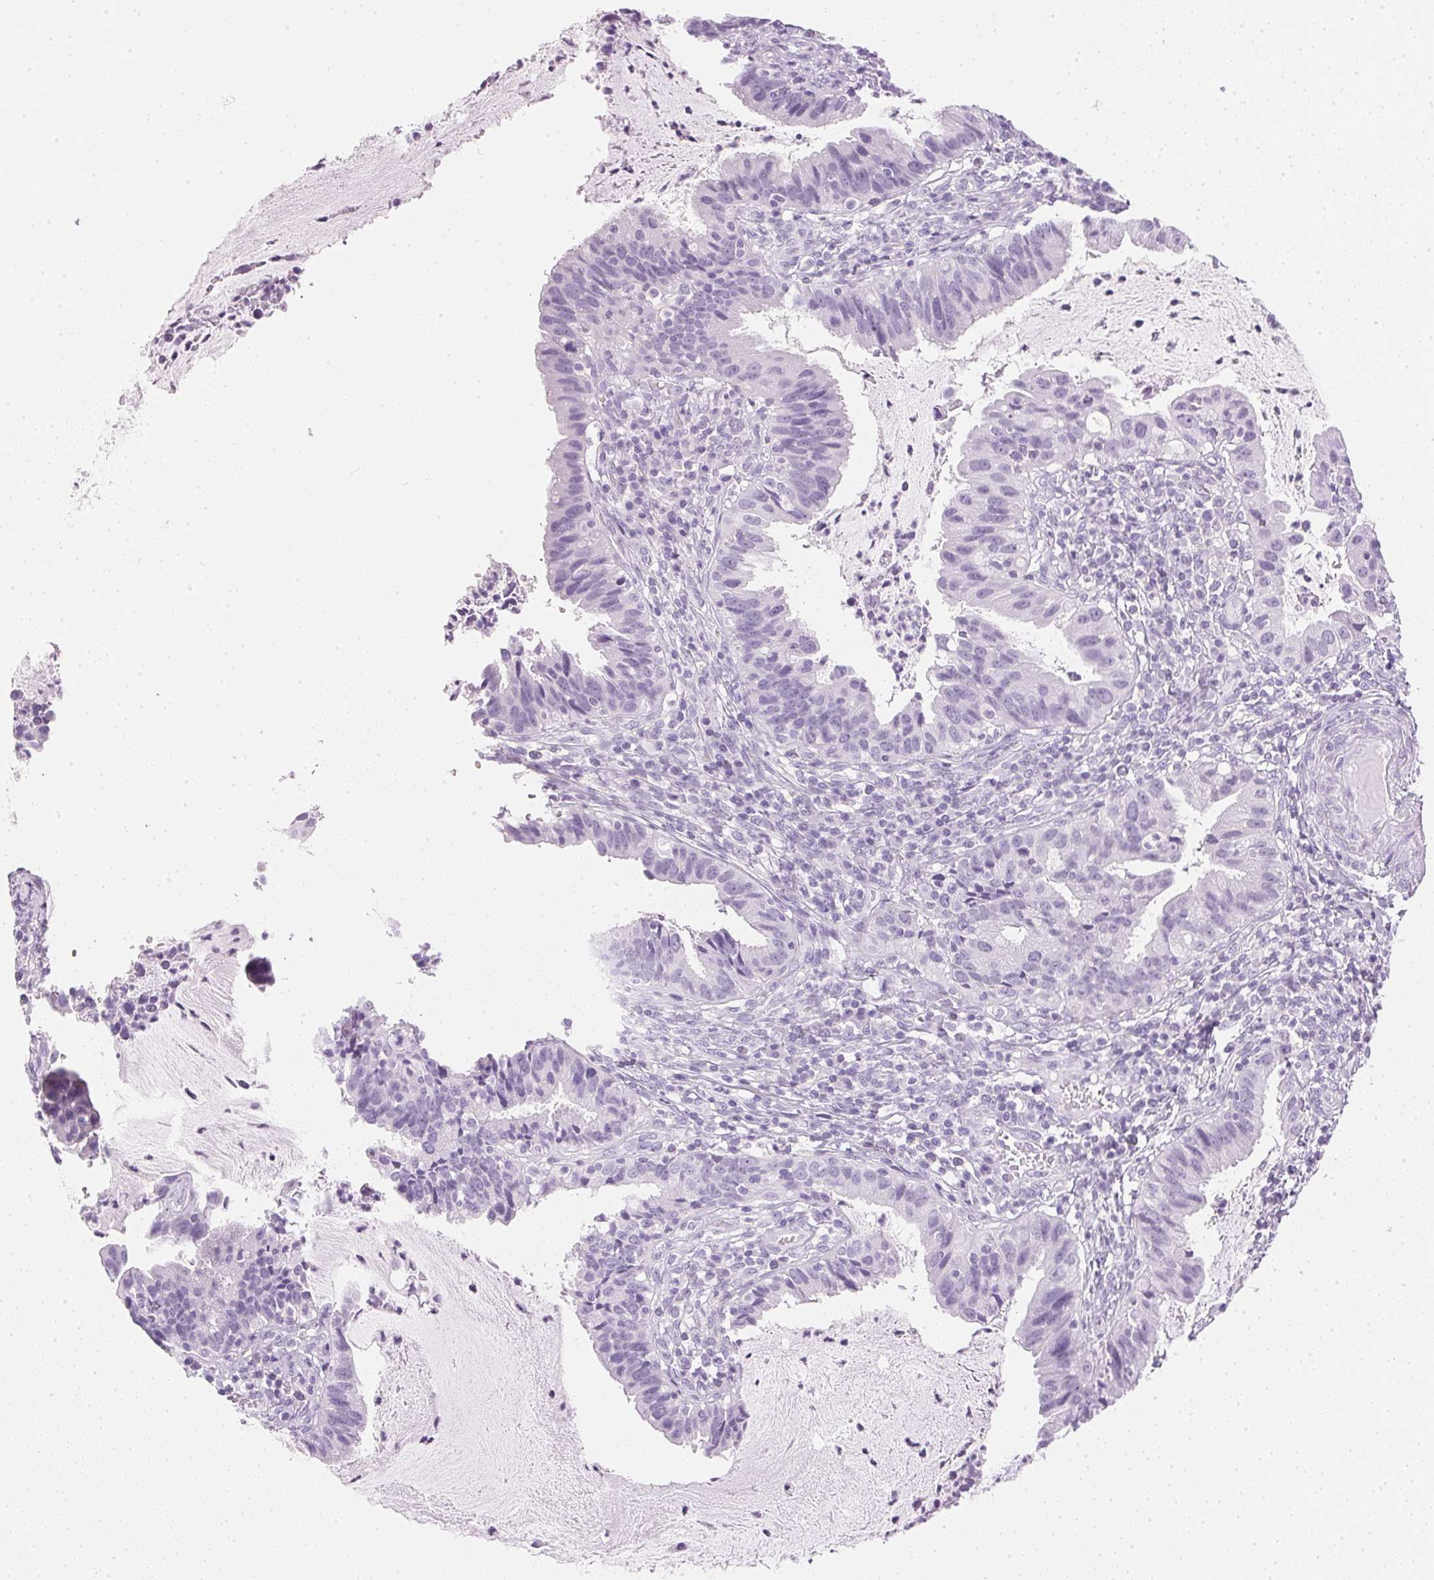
{"staining": {"intensity": "negative", "quantity": "none", "location": "none"}, "tissue": "cervical cancer", "cell_type": "Tumor cells", "image_type": "cancer", "snomed": [{"axis": "morphology", "description": "Adenocarcinoma, NOS"}, {"axis": "topography", "description": "Cervix"}], "caption": "The photomicrograph displays no staining of tumor cells in cervical cancer. Brightfield microscopy of immunohistochemistry stained with DAB (brown) and hematoxylin (blue), captured at high magnification.", "gene": "IGFBP1", "patient": {"sex": "female", "age": 34}}